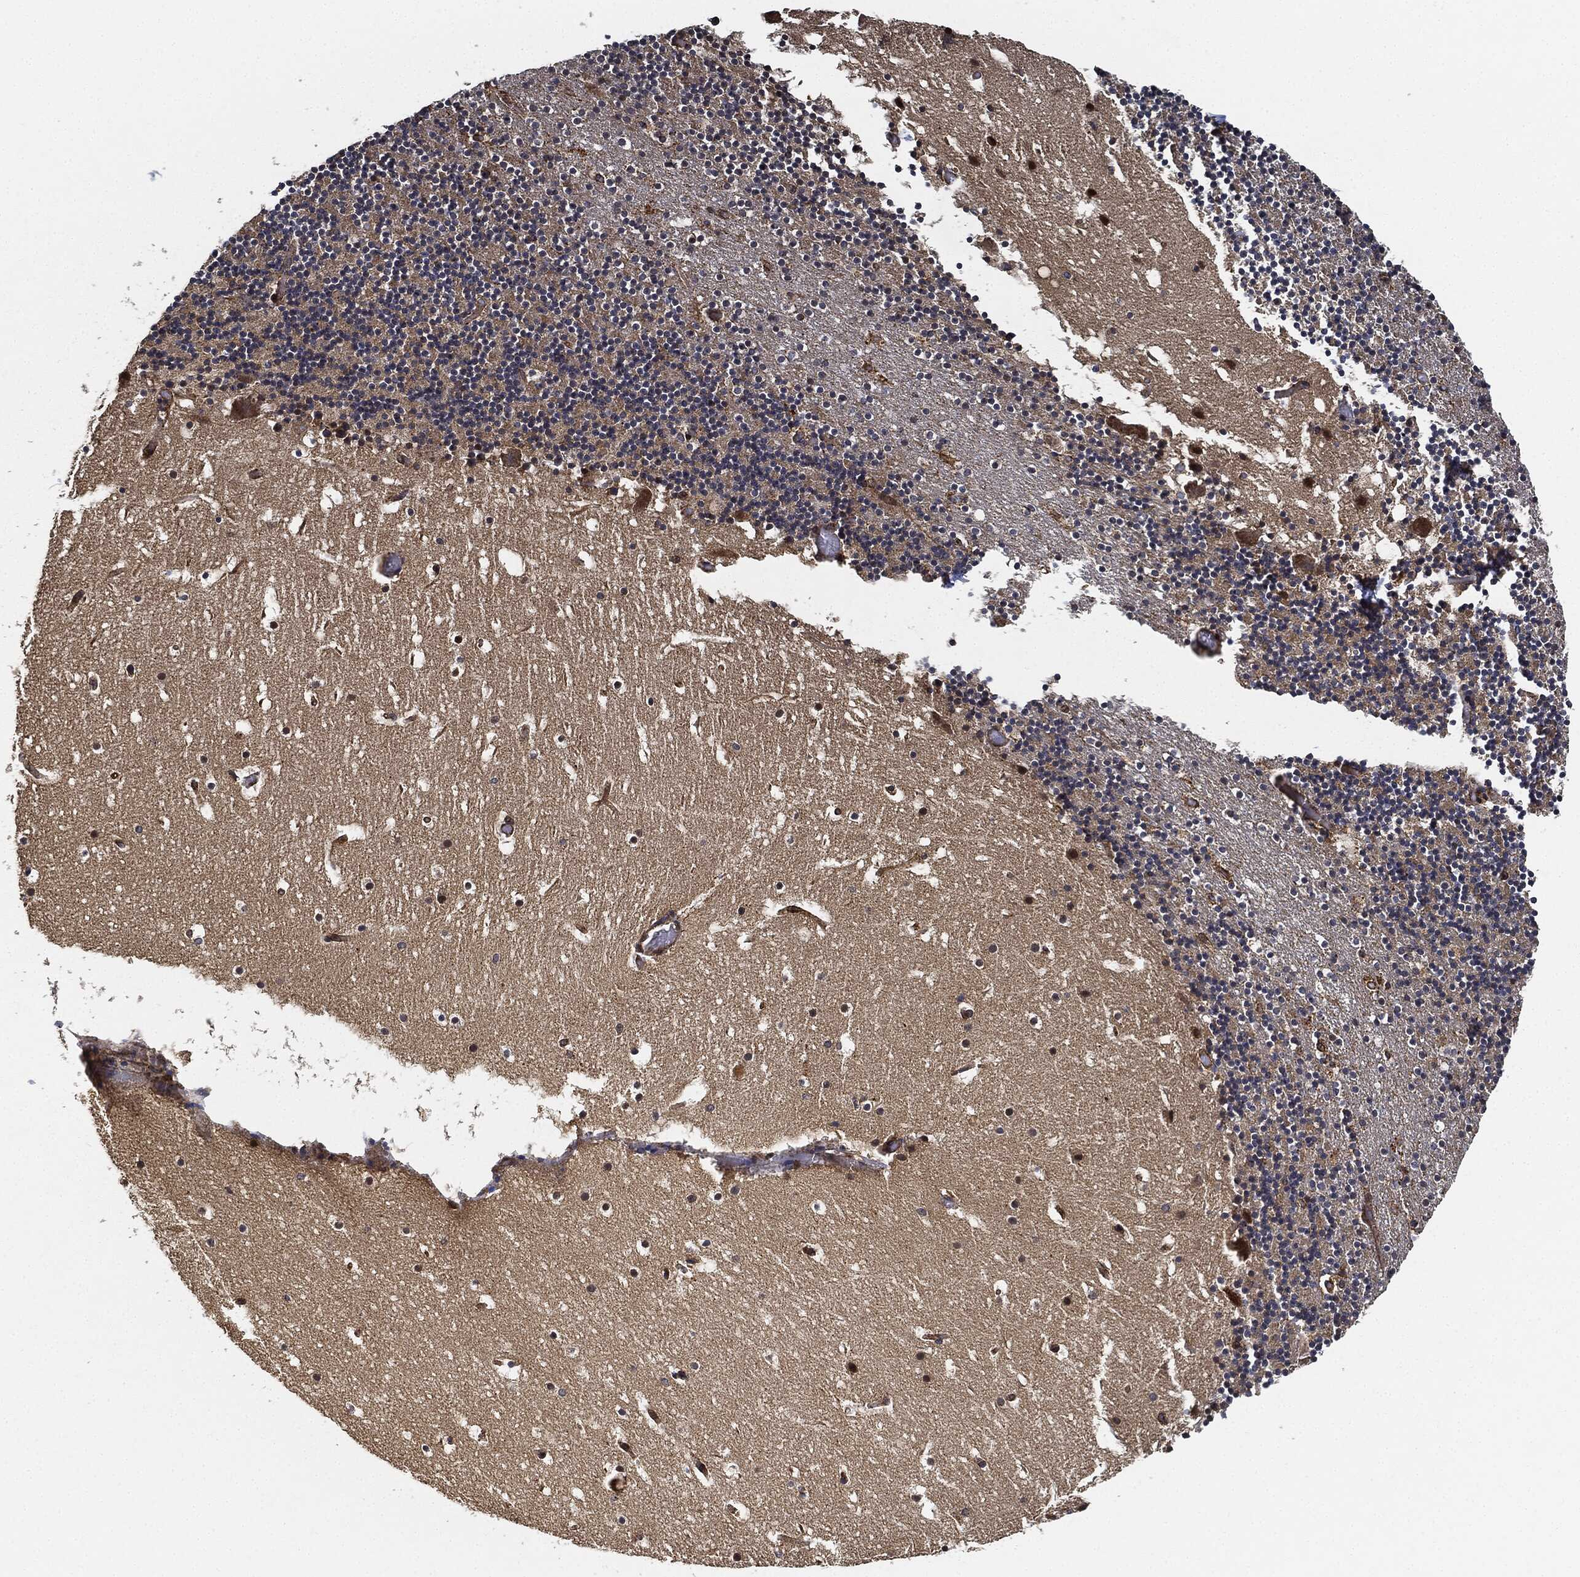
{"staining": {"intensity": "negative", "quantity": "none", "location": "none"}, "tissue": "cerebellum", "cell_type": "Cells in granular layer", "image_type": "normal", "snomed": [{"axis": "morphology", "description": "Normal tissue, NOS"}, {"axis": "topography", "description": "Cerebellum"}], "caption": "Human cerebellum stained for a protein using immunohistochemistry (IHC) displays no expression in cells in granular layer.", "gene": "MAP3K3", "patient": {"sex": "male", "age": 37}}